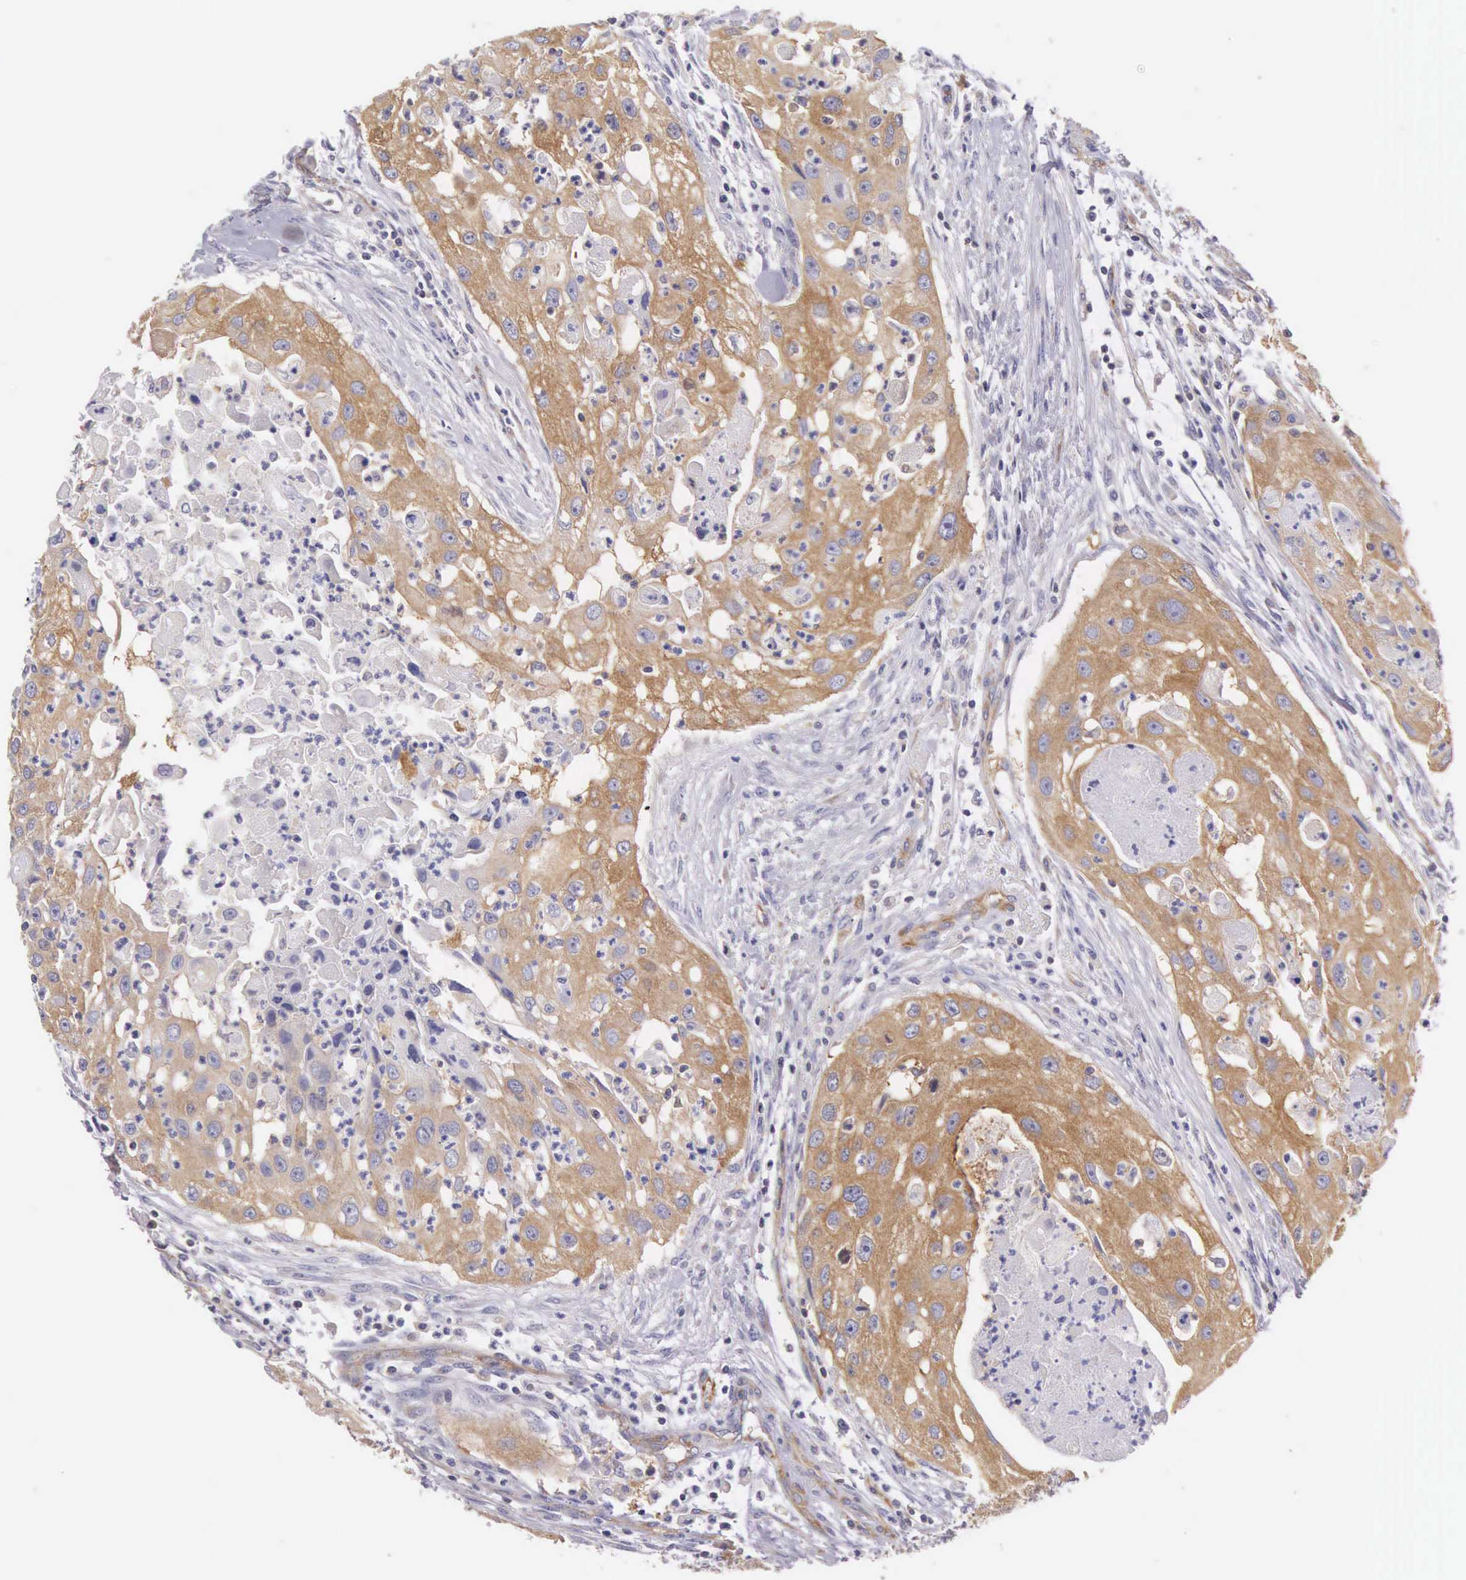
{"staining": {"intensity": "moderate", "quantity": ">75%", "location": "cytoplasmic/membranous"}, "tissue": "head and neck cancer", "cell_type": "Tumor cells", "image_type": "cancer", "snomed": [{"axis": "morphology", "description": "Squamous cell carcinoma, NOS"}, {"axis": "topography", "description": "Head-Neck"}], "caption": "Squamous cell carcinoma (head and neck) stained with a brown dye reveals moderate cytoplasmic/membranous positive expression in approximately >75% of tumor cells.", "gene": "OSBPL3", "patient": {"sex": "male", "age": 64}}